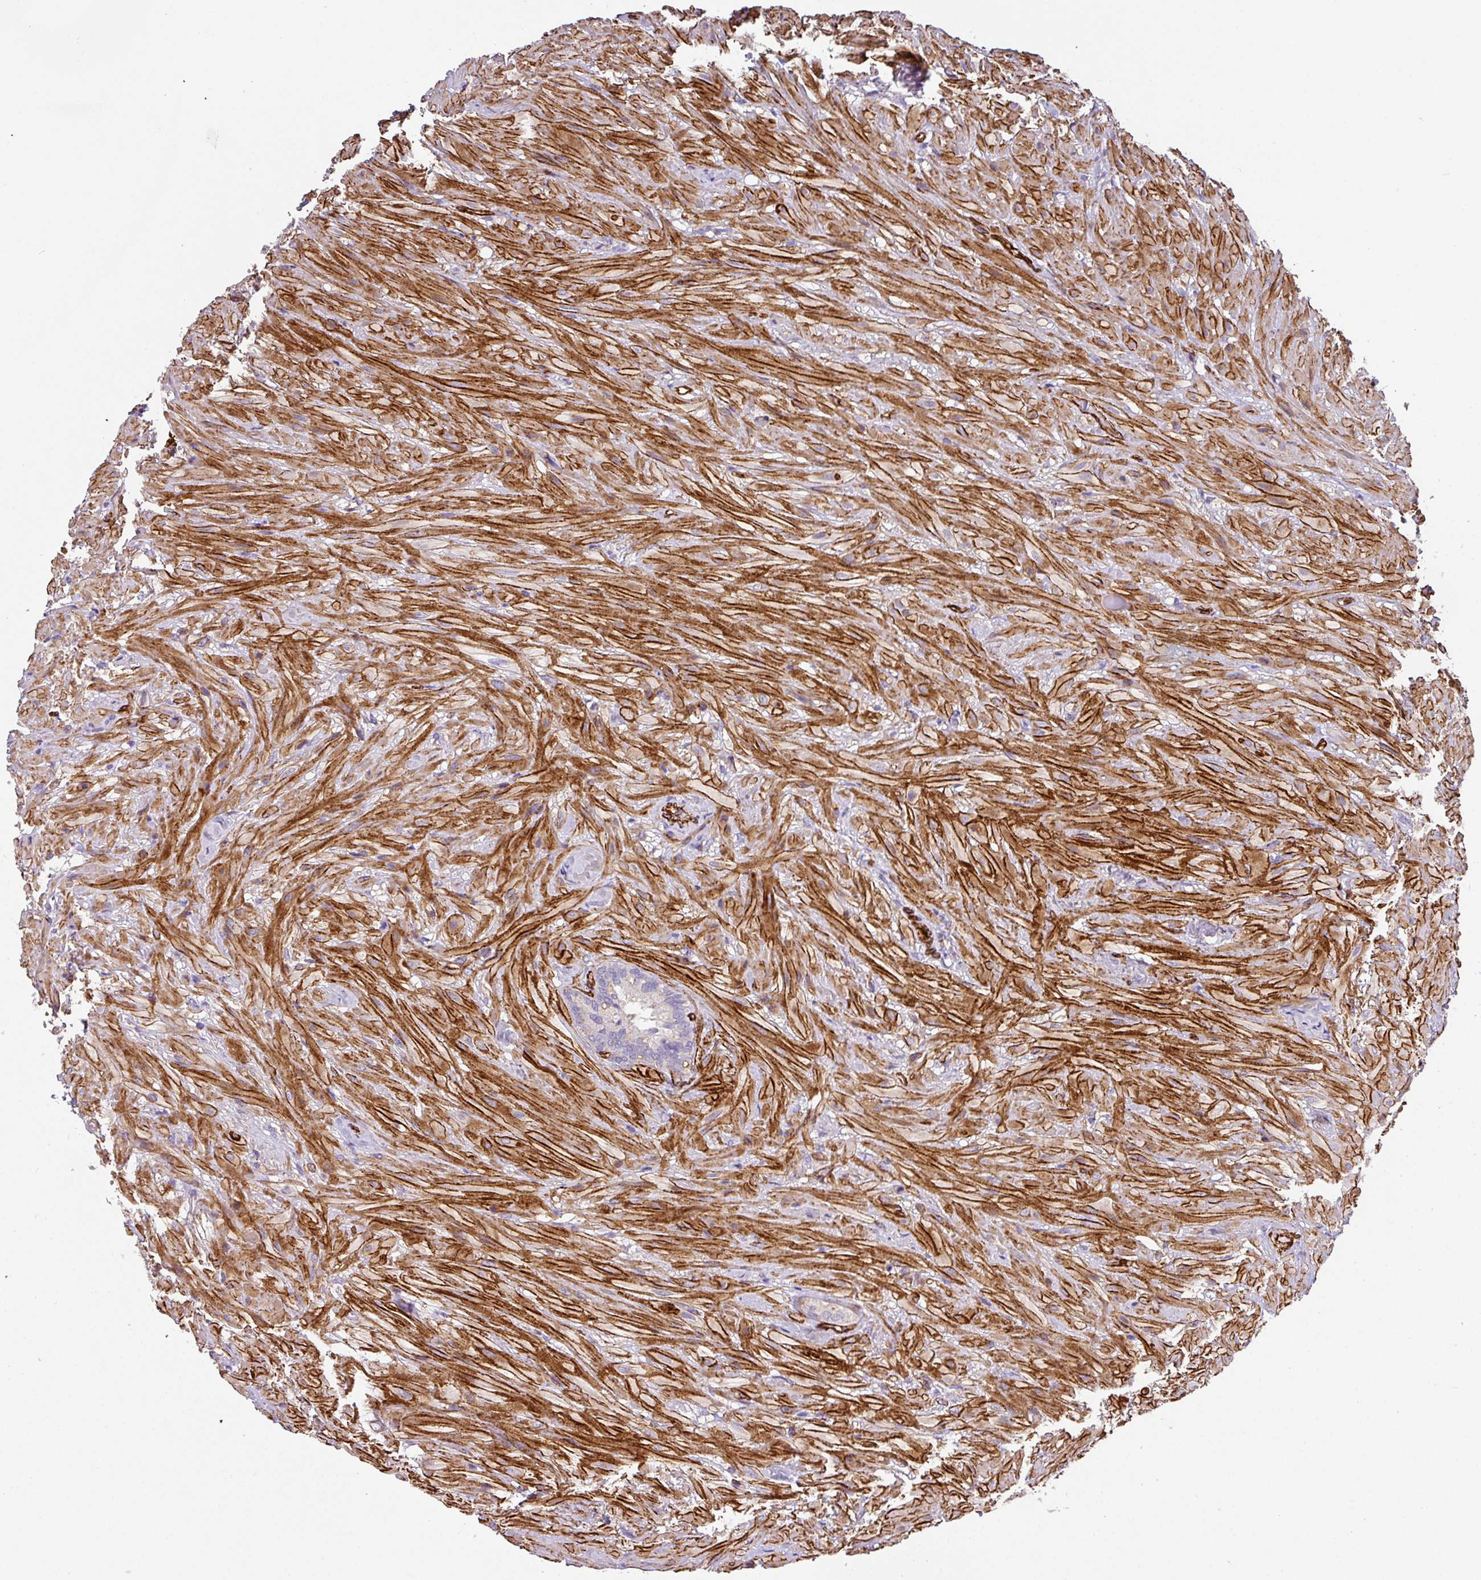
{"staining": {"intensity": "weak", "quantity": "<25%", "location": "cytoplasmic/membranous"}, "tissue": "seminal vesicle", "cell_type": "Glandular cells", "image_type": "normal", "snomed": [{"axis": "morphology", "description": "Normal tissue, NOS"}, {"axis": "topography", "description": "Seminal veicle"}], "caption": "Micrograph shows no significant protein positivity in glandular cells of normal seminal vesicle.", "gene": "SLC25A17", "patient": {"sex": "male", "age": 62}}